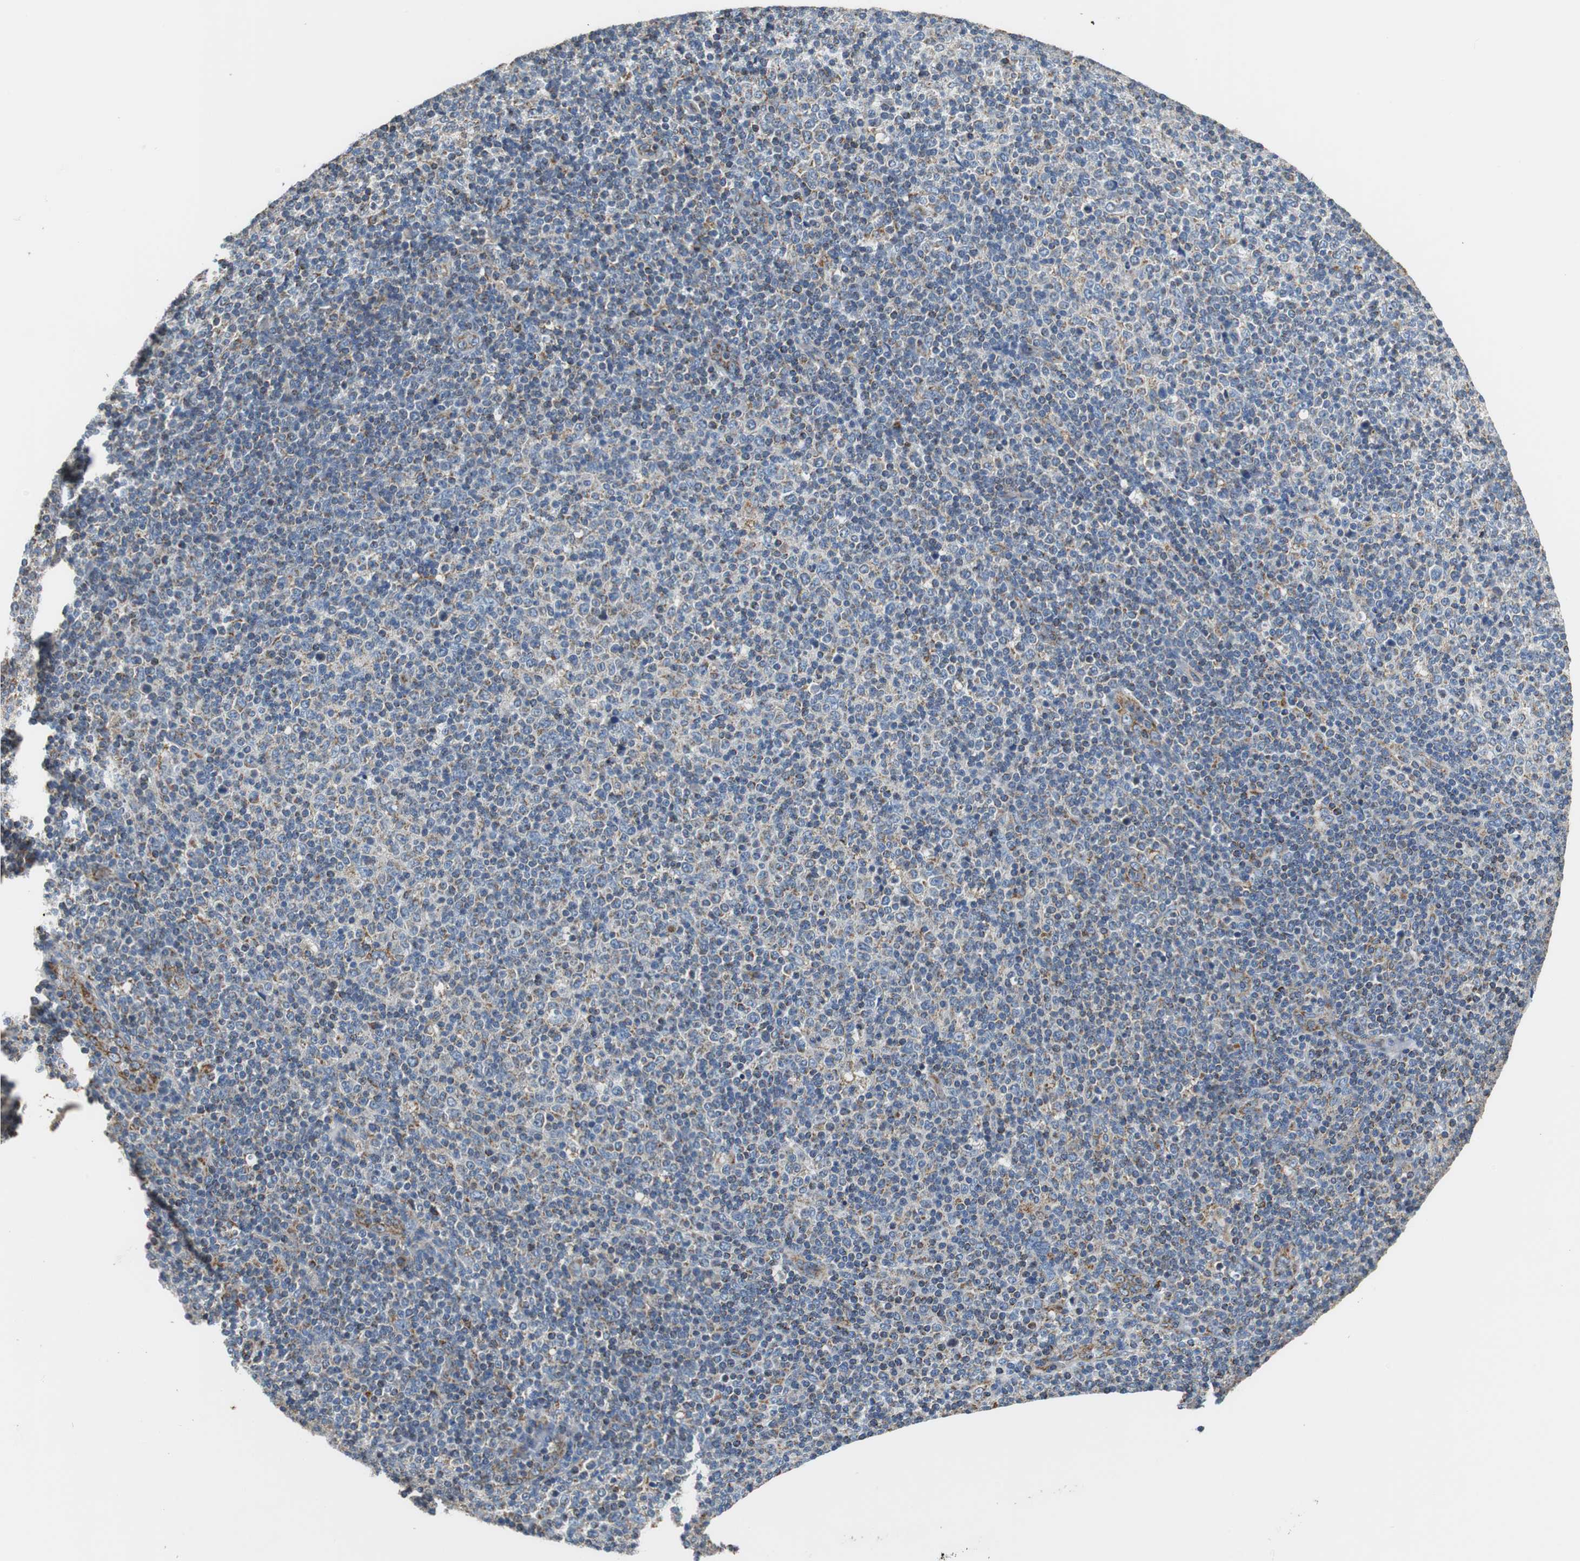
{"staining": {"intensity": "weak", "quantity": "25%-75%", "location": "cytoplasmic/membranous"}, "tissue": "lymphoma", "cell_type": "Tumor cells", "image_type": "cancer", "snomed": [{"axis": "morphology", "description": "Malignant lymphoma, non-Hodgkin's type, Low grade"}, {"axis": "topography", "description": "Lymph node"}], "caption": "Lymphoma stained with IHC demonstrates weak cytoplasmic/membranous positivity in approximately 25%-75% of tumor cells. The staining was performed using DAB to visualize the protein expression in brown, while the nuclei were stained in blue with hematoxylin (Magnification: 20x).", "gene": "GSTK1", "patient": {"sex": "male", "age": 70}}